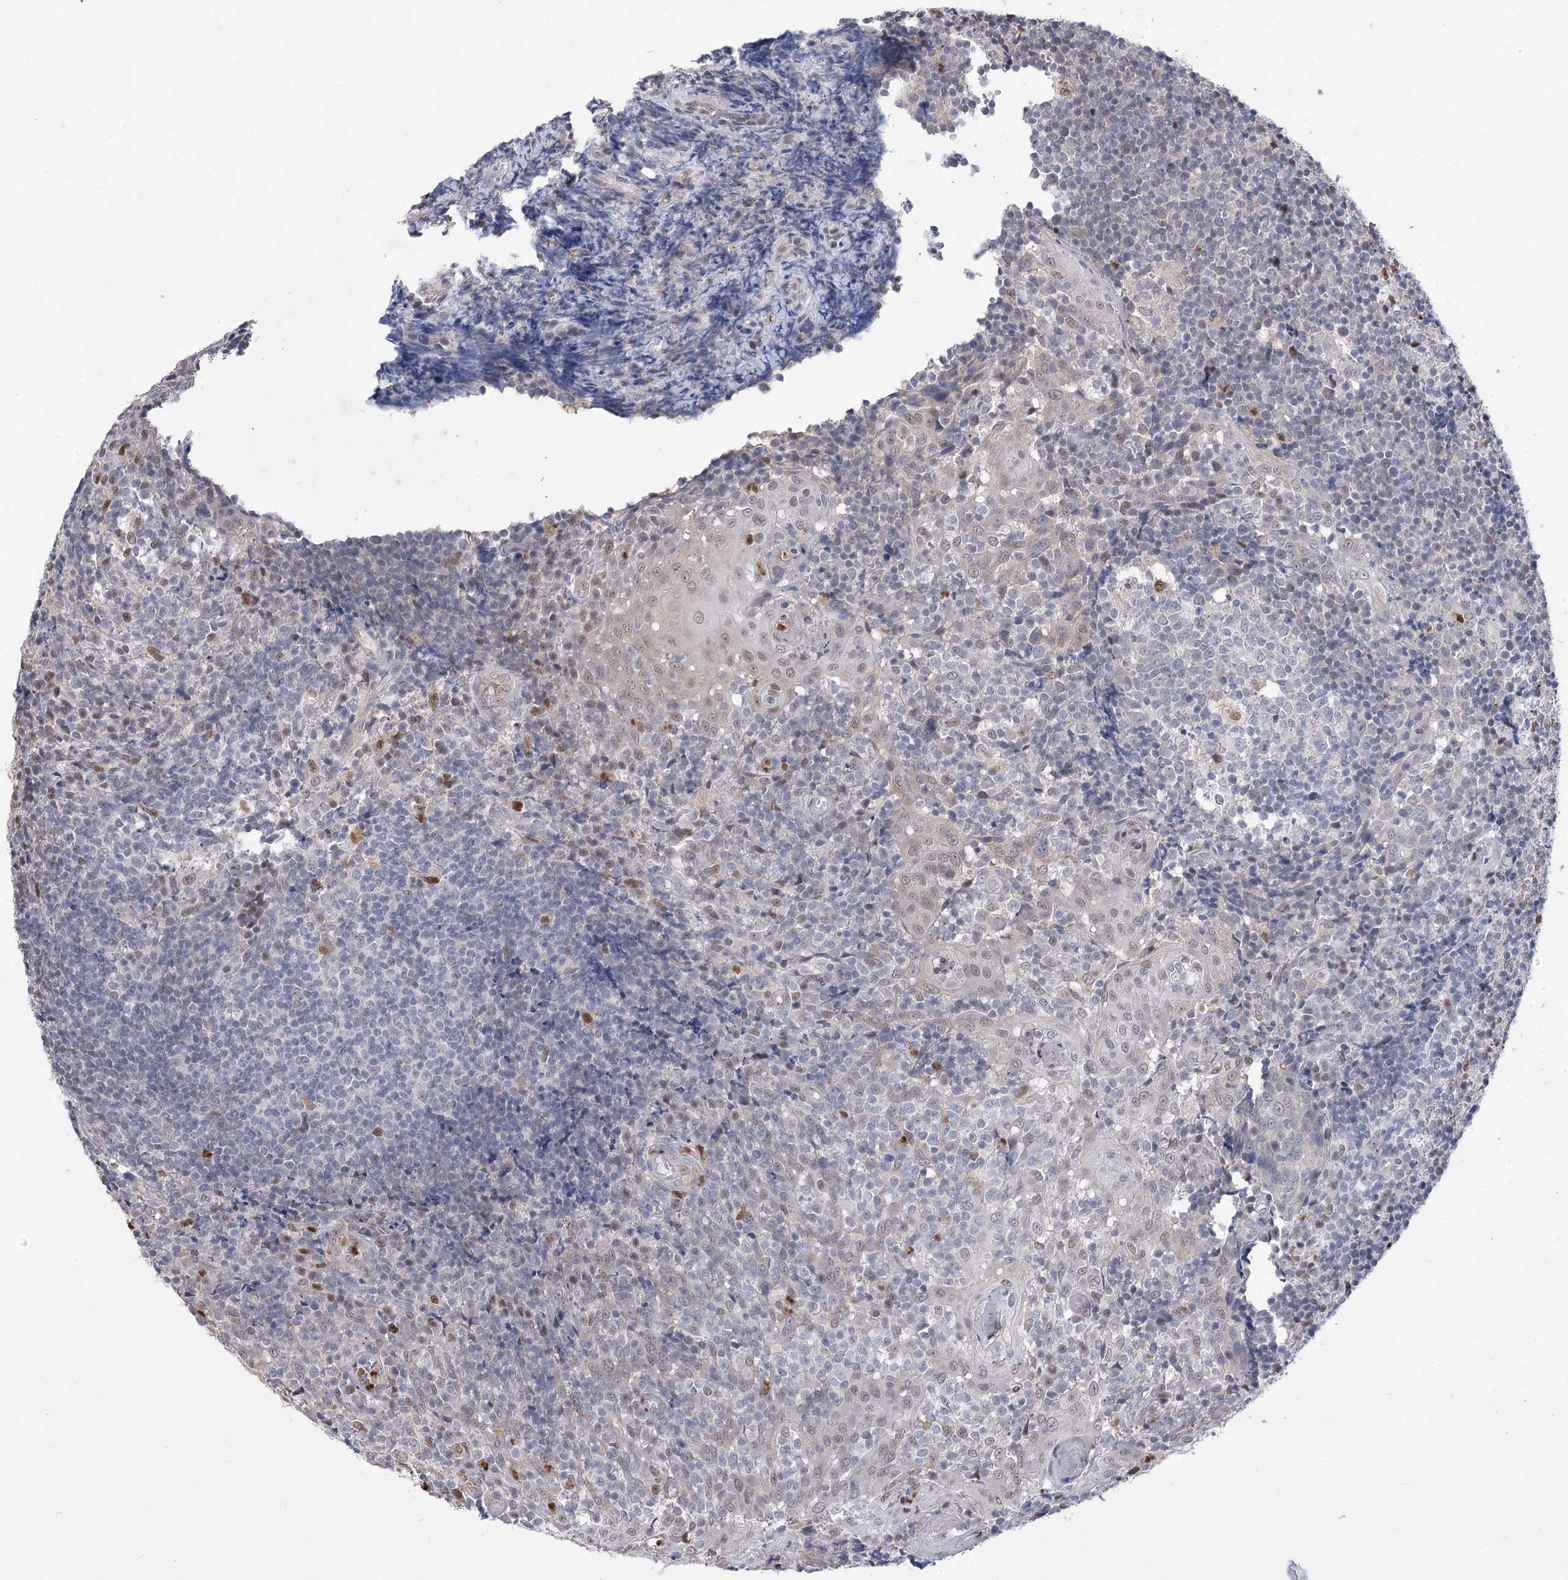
{"staining": {"intensity": "moderate", "quantity": "<25%", "location": "nuclear"}, "tissue": "tonsil", "cell_type": "Germinal center cells", "image_type": "normal", "snomed": [{"axis": "morphology", "description": "Normal tissue, NOS"}, {"axis": "topography", "description": "Tonsil"}], "caption": "Human tonsil stained with a brown dye reveals moderate nuclear positive positivity in about <25% of germinal center cells.", "gene": "SIAE", "patient": {"sex": "female", "age": 19}}